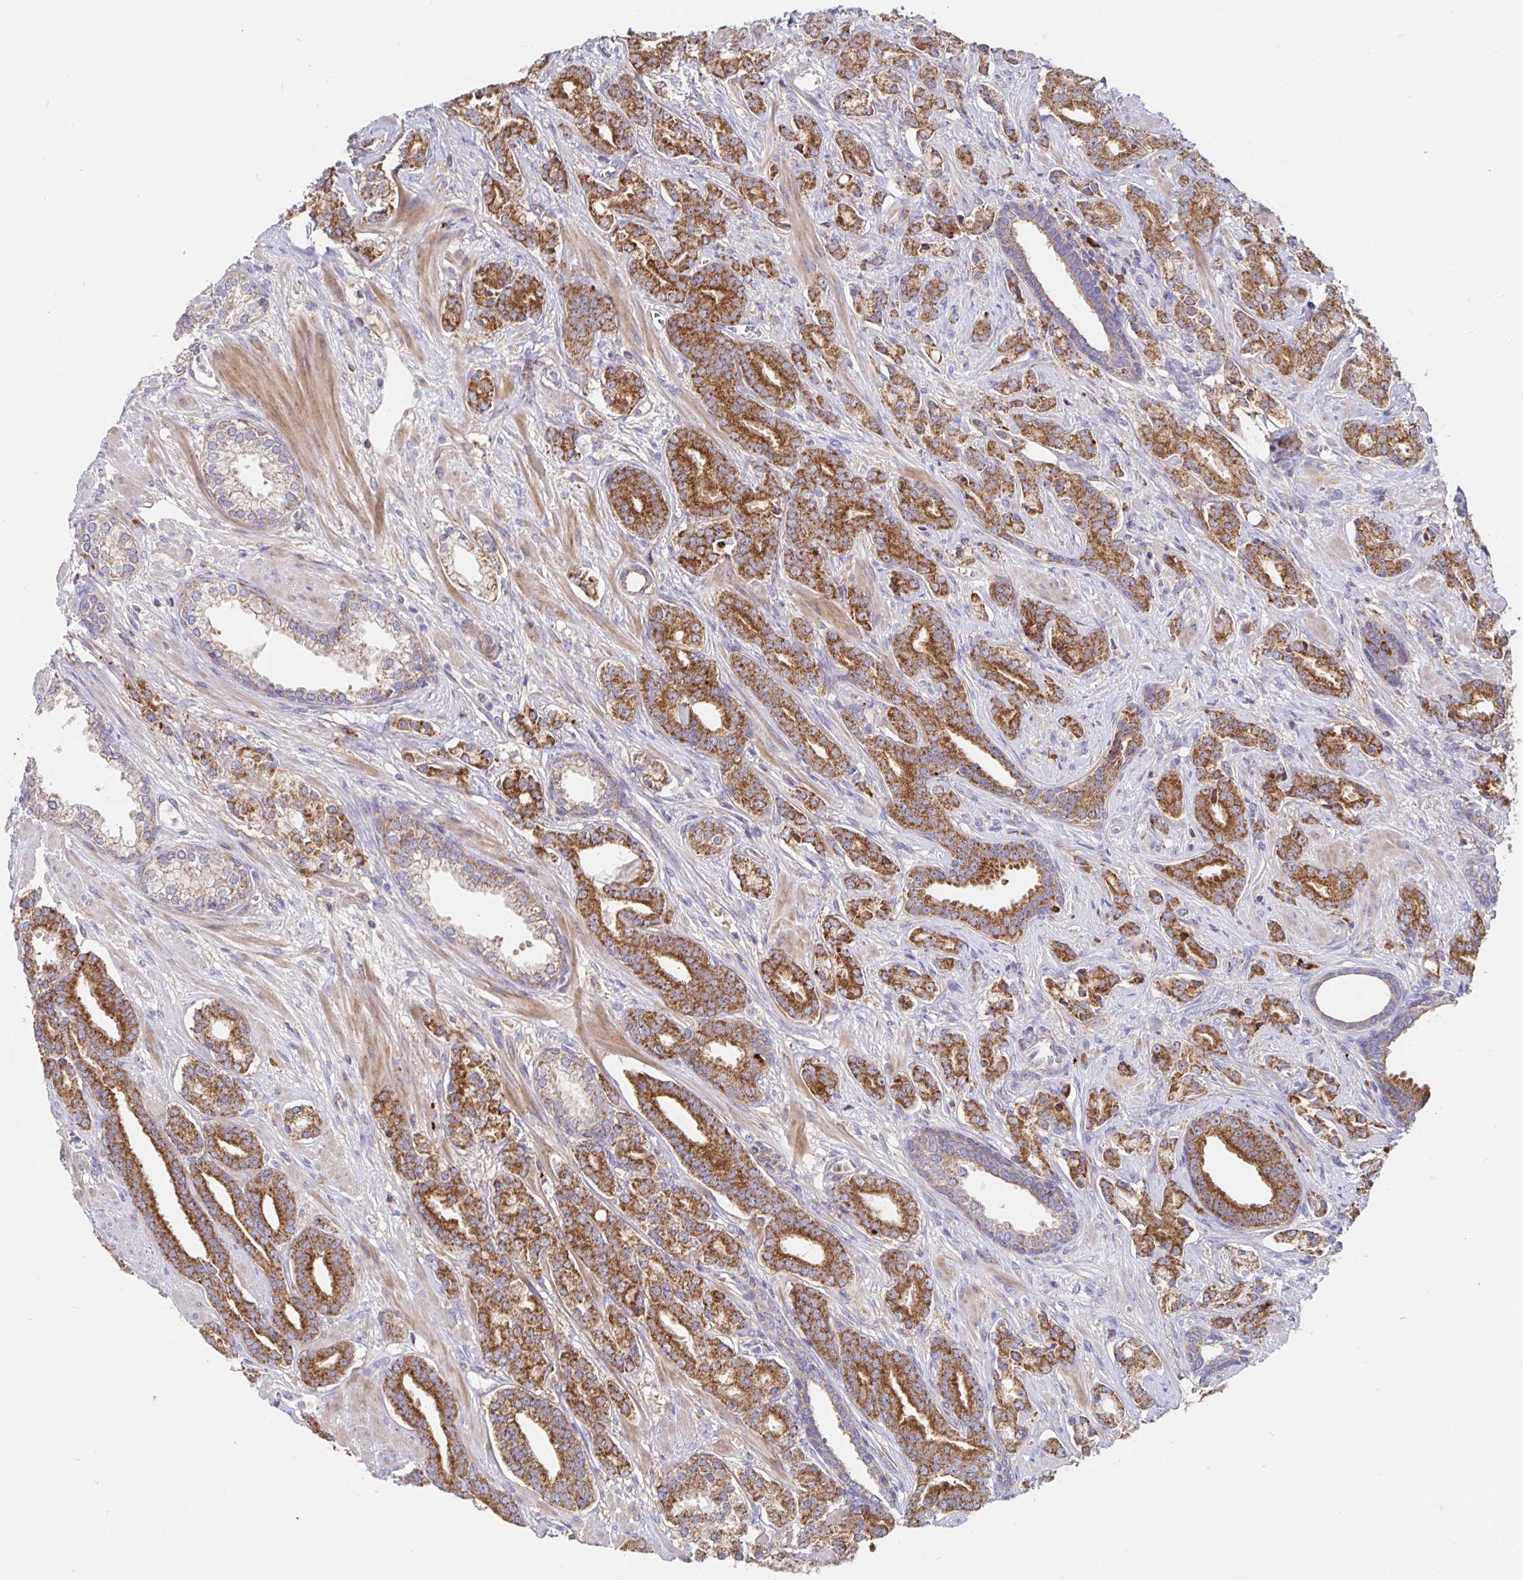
{"staining": {"intensity": "strong", "quantity": "25%-75%", "location": "cytoplasmic/membranous"}, "tissue": "prostate cancer", "cell_type": "Tumor cells", "image_type": "cancer", "snomed": [{"axis": "morphology", "description": "Adenocarcinoma, High grade"}, {"axis": "topography", "description": "Prostate"}], "caption": "Approximately 25%-75% of tumor cells in prostate high-grade adenocarcinoma reveal strong cytoplasmic/membranous protein expression as visualized by brown immunohistochemical staining.", "gene": "PRDX3", "patient": {"sex": "male", "age": 60}}